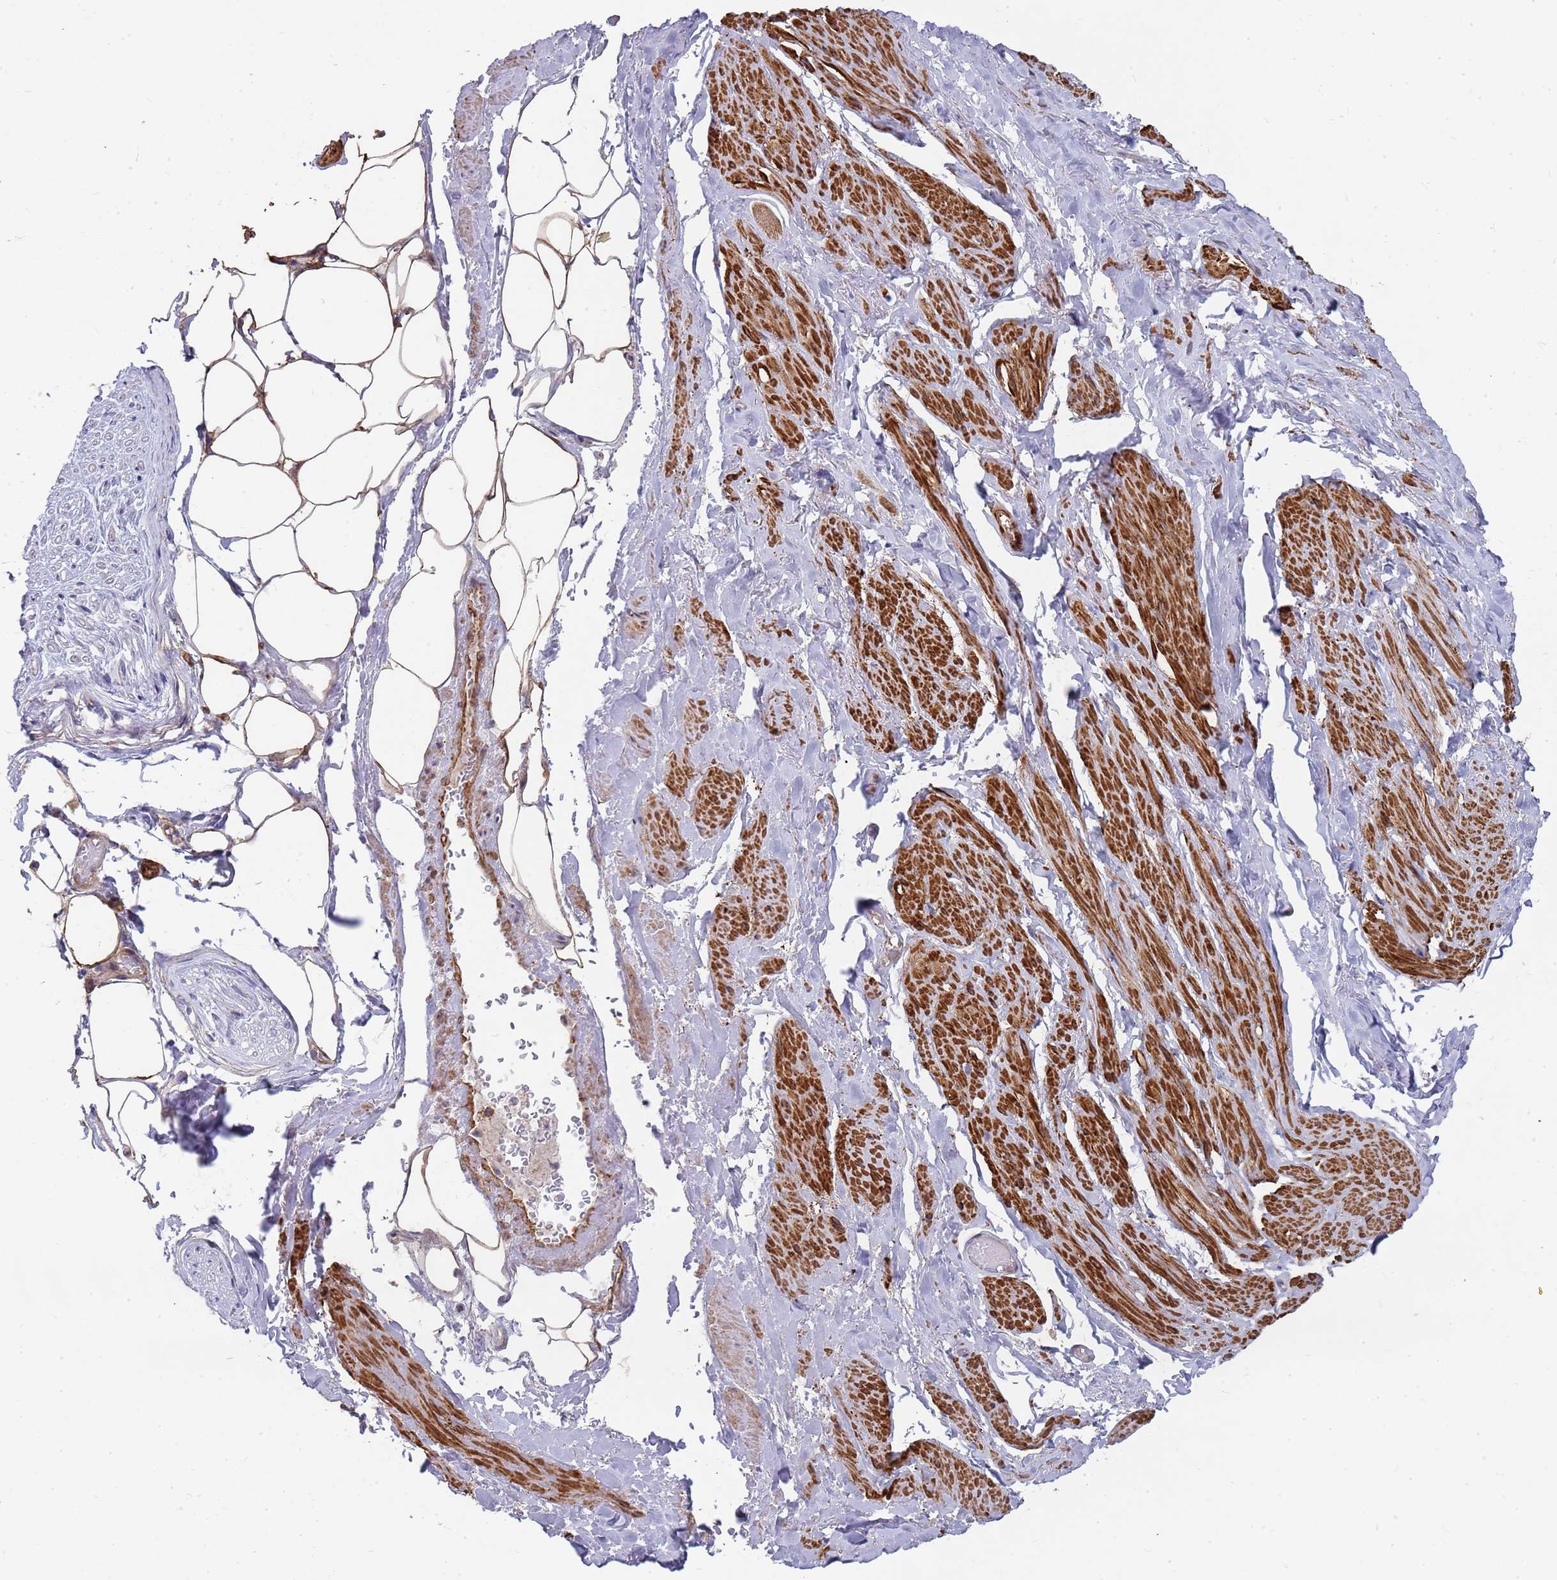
{"staining": {"intensity": "negative", "quantity": "none", "location": "none"}, "tissue": "adipose tissue", "cell_type": "Adipocytes", "image_type": "normal", "snomed": [{"axis": "morphology", "description": "Normal tissue, NOS"}, {"axis": "morphology", "description": "Adenocarcinoma, Low grade"}, {"axis": "topography", "description": "Prostate"}, {"axis": "topography", "description": "Peripheral nerve tissue"}], "caption": "Protein analysis of benign adipose tissue exhibits no significant staining in adipocytes. (DAB (3,3'-diaminobenzidine) IHC, high magnification).", "gene": "WDFY3", "patient": {"sex": "male", "age": 63}}